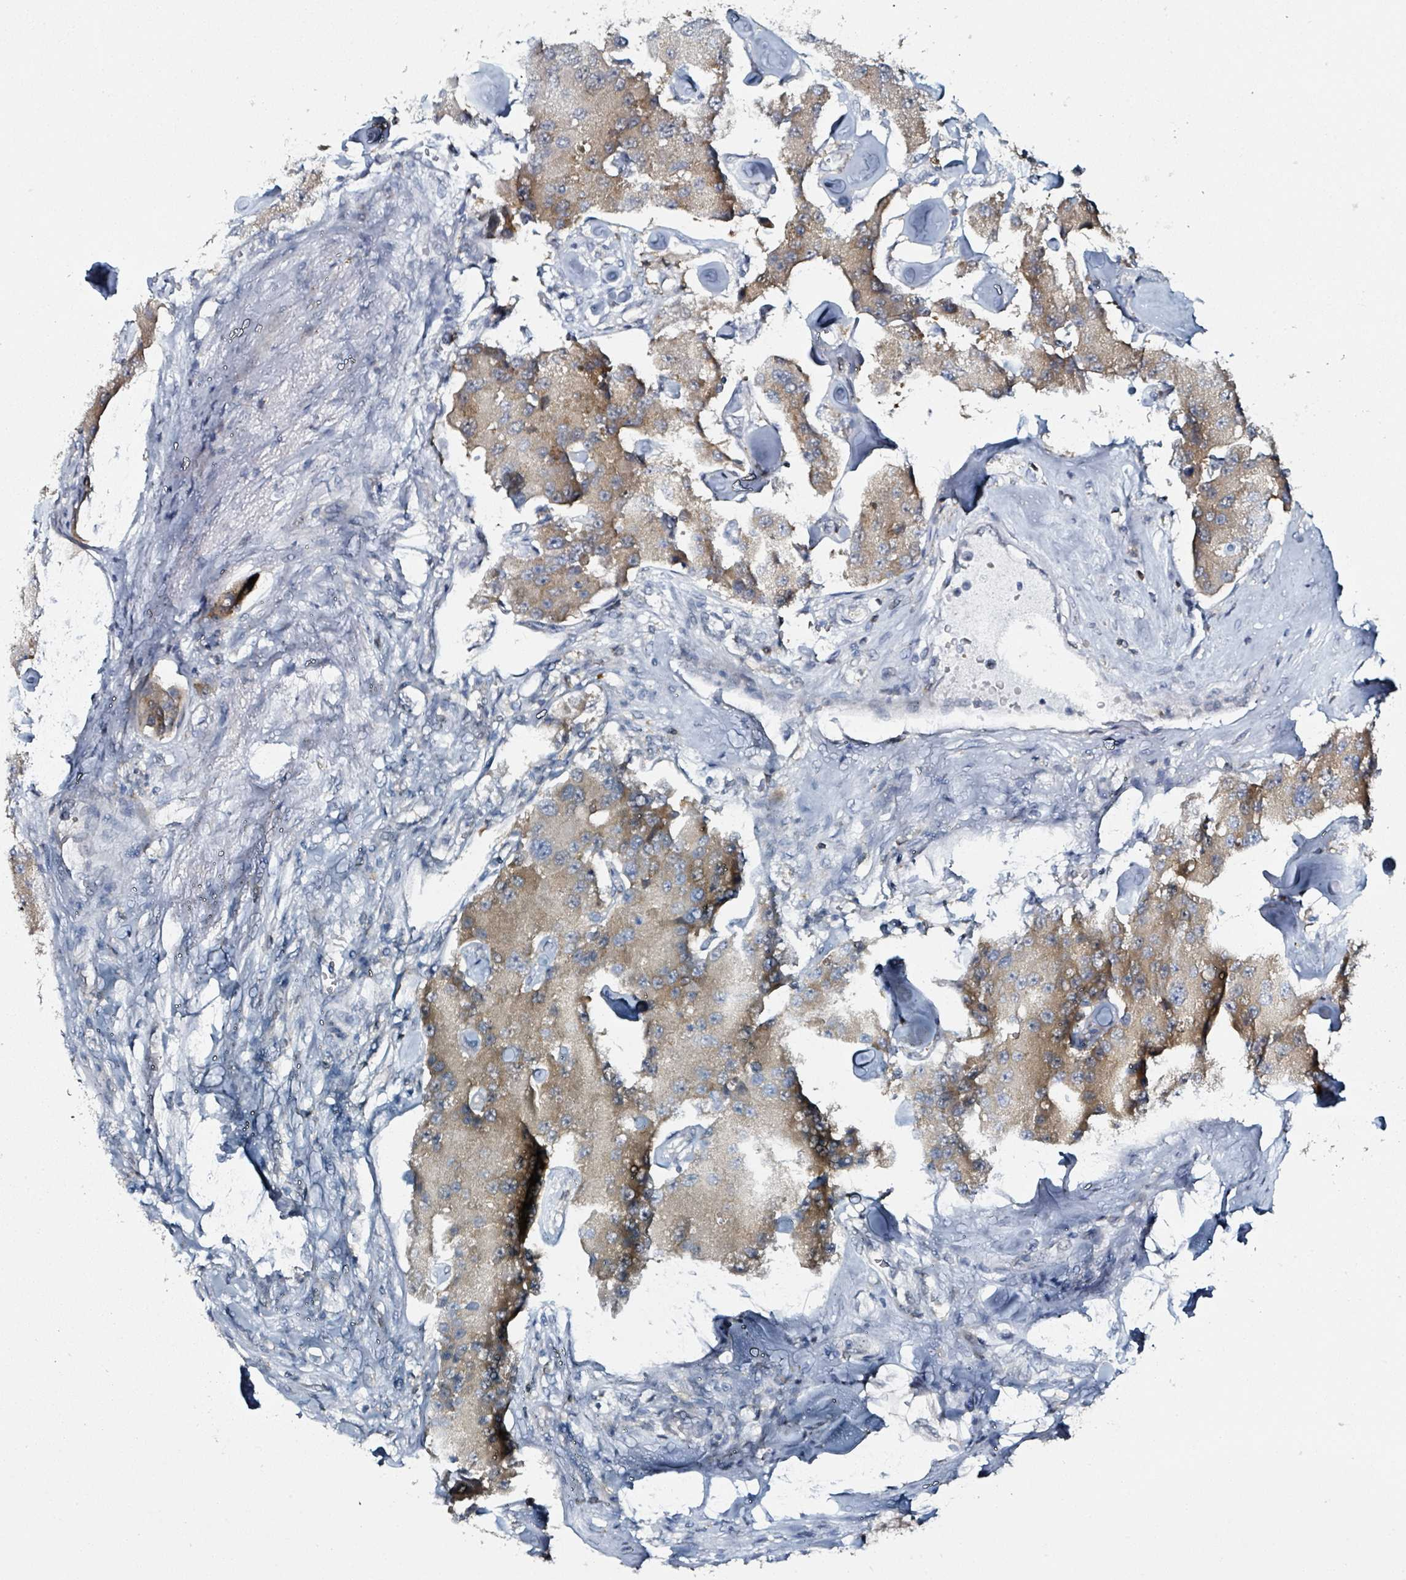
{"staining": {"intensity": "weak", "quantity": "25%-75%", "location": "cytoplasmic/membranous"}, "tissue": "carcinoid", "cell_type": "Tumor cells", "image_type": "cancer", "snomed": [{"axis": "morphology", "description": "Carcinoid, malignant, NOS"}, {"axis": "topography", "description": "Pancreas"}], "caption": "This is a histology image of immunohistochemistry staining of carcinoid, which shows weak staining in the cytoplasmic/membranous of tumor cells.", "gene": "B3GAT3", "patient": {"sex": "male", "age": 41}}